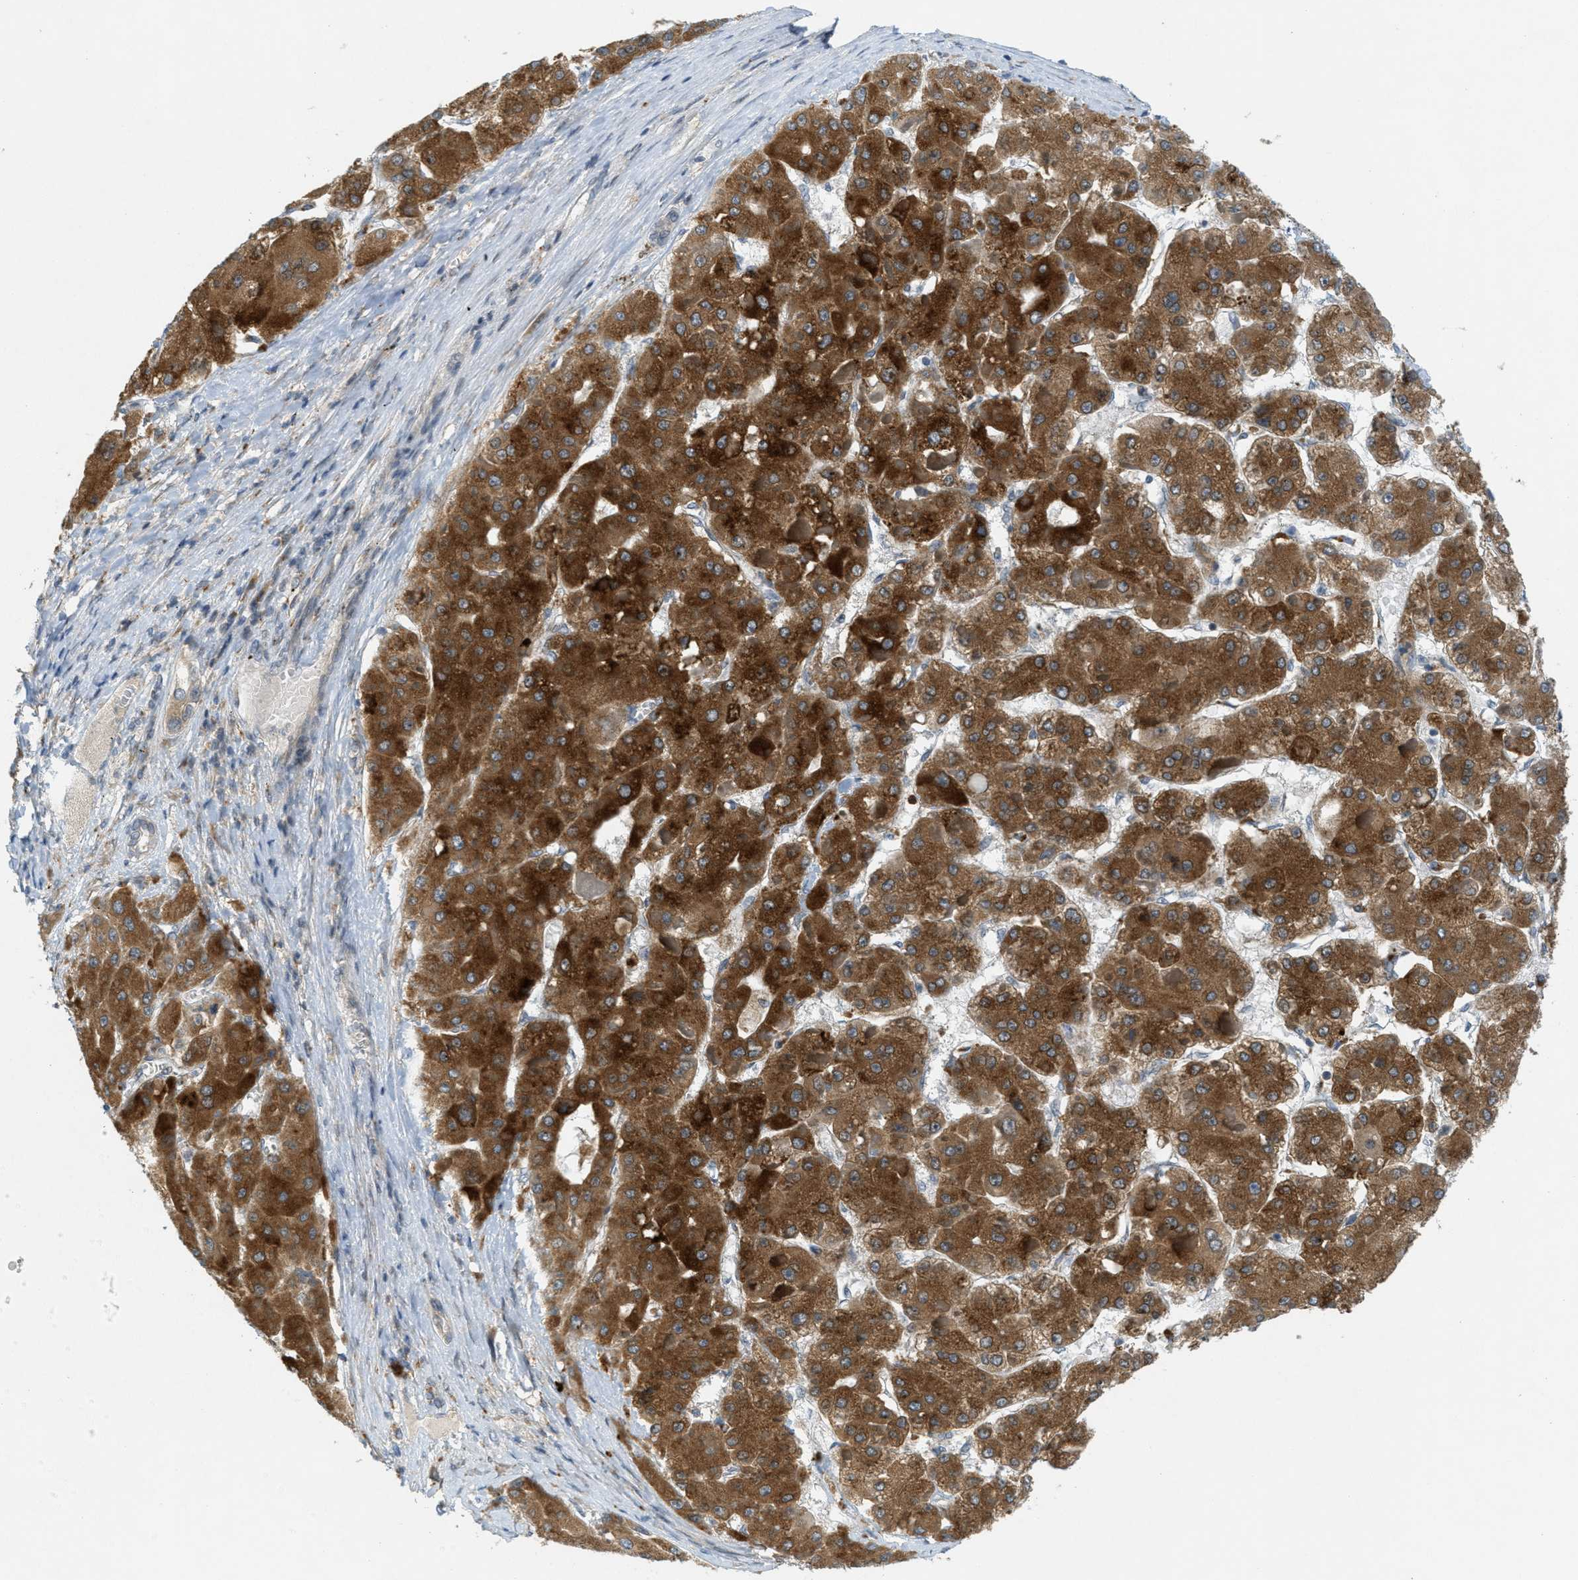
{"staining": {"intensity": "strong", "quantity": ">75%", "location": "cytoplasmic/membranous"}, "tissue": "liver cancer", "cell_type": "Tumor cells", "image_type": "cancer", "snomed": [{"axis": "morphology", "description": "Carcinoma, Hepatocellular, NOS"}, {"axis": "topography", "description": "Liver"}], "caption": "Immunohistochemistry image of hepatocellular carcinoma (liver) stained for a protein (brown), which displays high levels of strong cytoplasmic/membranous positivity in about >75% of tumor cells.", "gene": "SIGMAR1", "patient": {"sex": "female", "age": 73}}